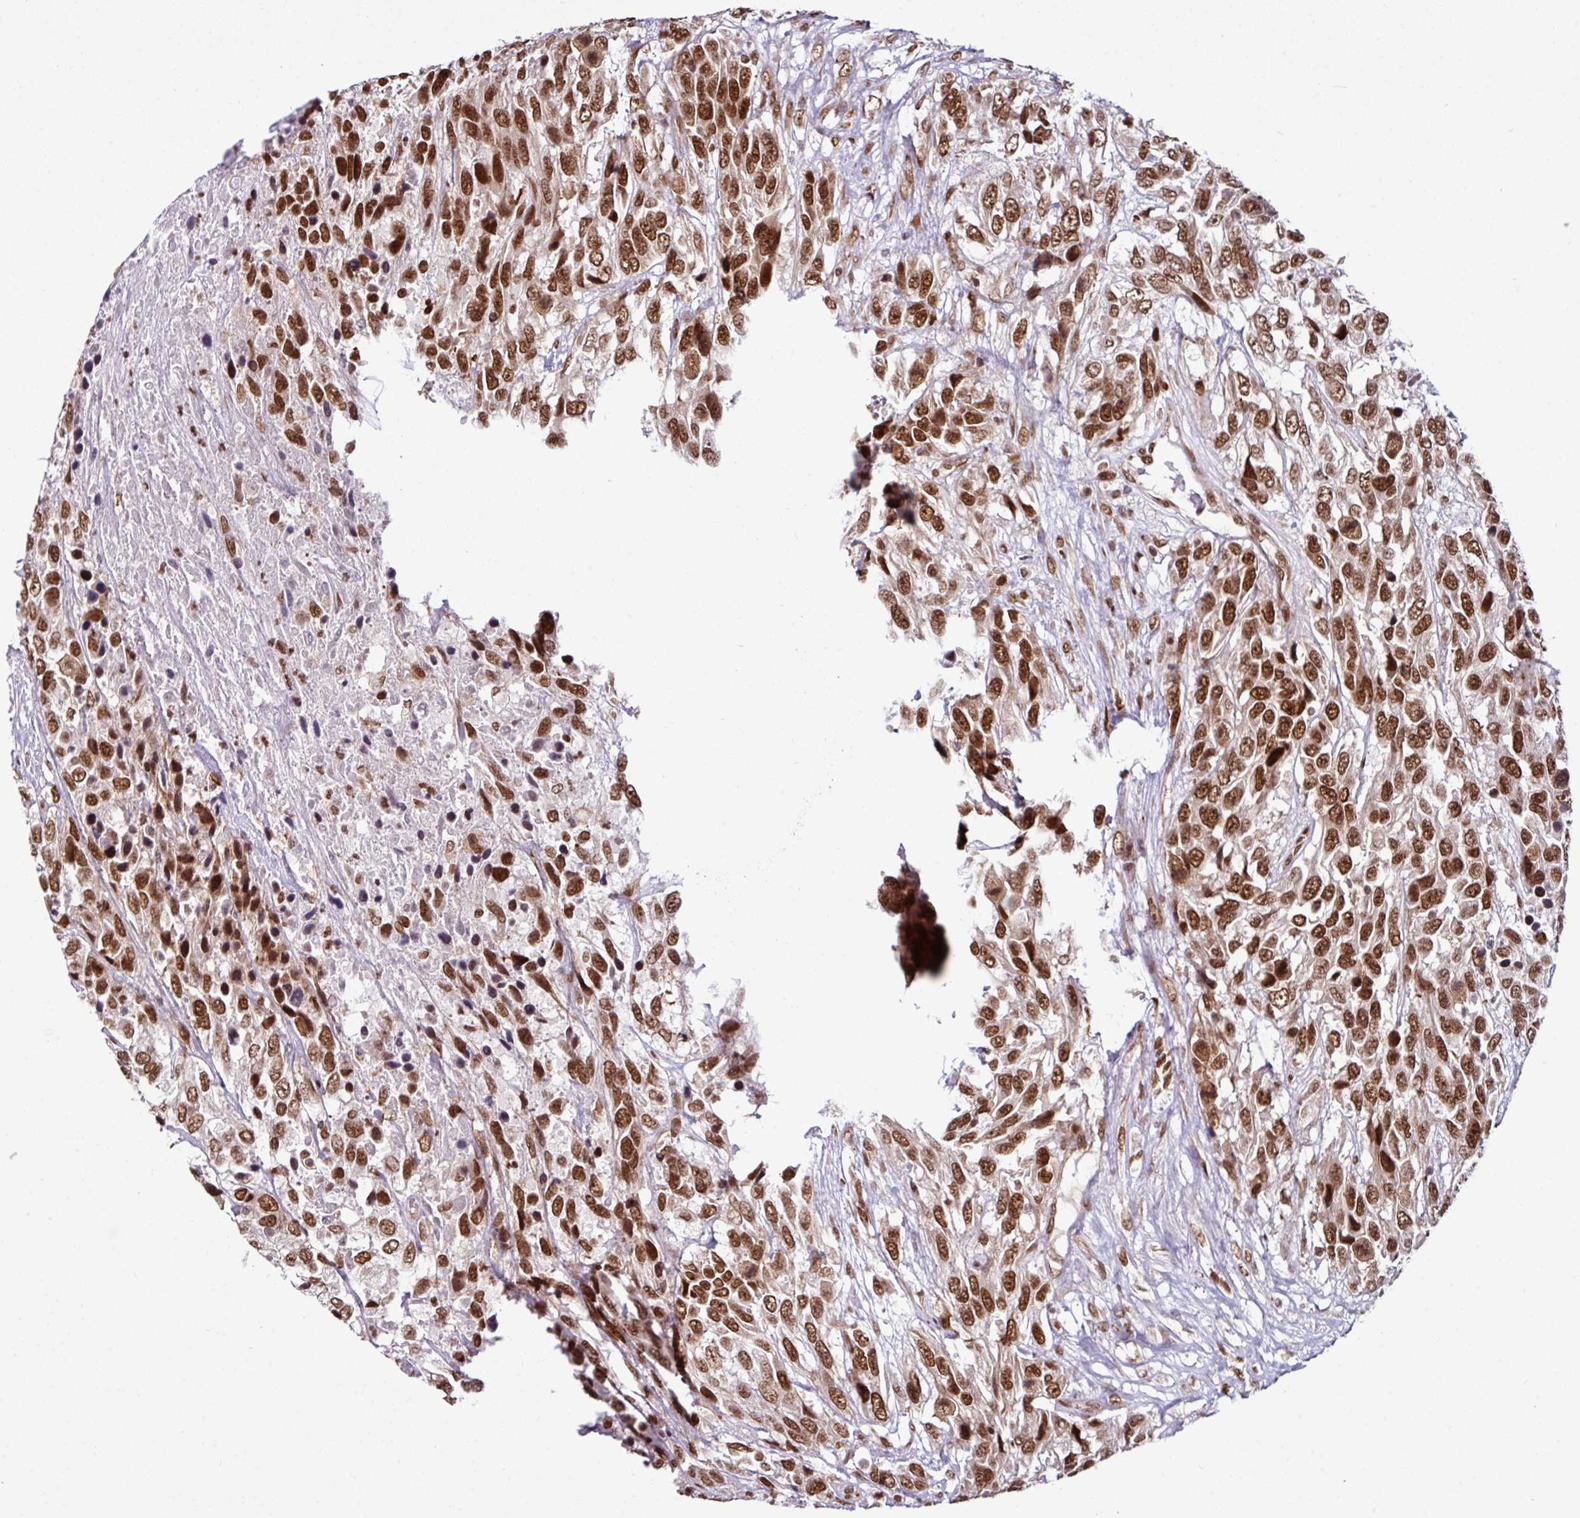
{"staining": {"intensity": "strong", "quantity": ">75%", "location": "nuclear"}, "tissue": "urothelial cancer", "cell_type": "Tumor cells", "image_type": "cancer", "snomed": [{"axis": "morphology", "description": "Urothelial carcinoma, High grade"}, {"axis": "topography", "description": "Urinary bladder"}], "caption": "Human urothelial carcinoma (high-grade) stained with a brown dye reveals strong nuclear positive positivity in about >75% of tumor cells.", "gene": "MORF4L2", "patient": {"sex": "female", "age": 70}}